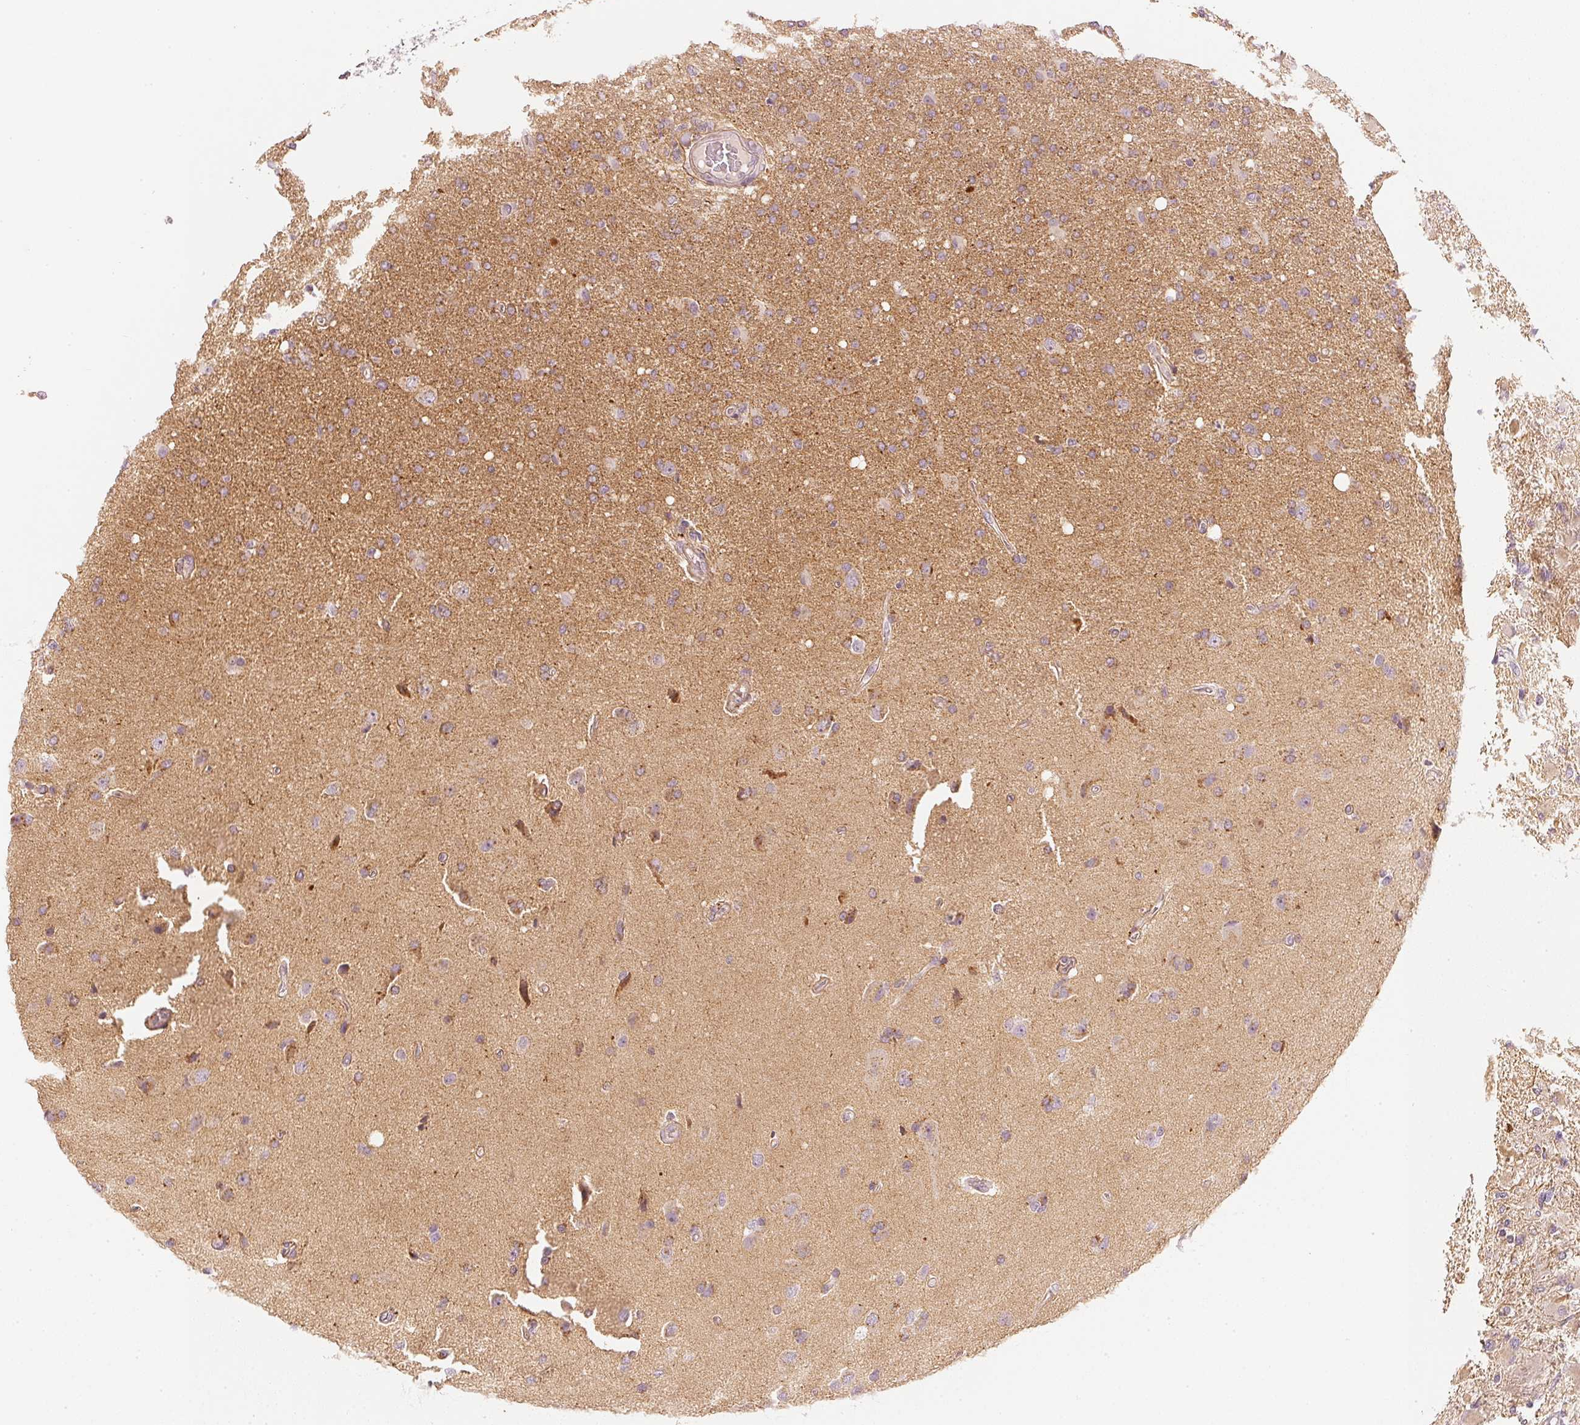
{"staining": {"intensity": "negative", "quantity": "none", "location": "none"}, "tissue": "glioma", "cell_type": "Tumor cells", "image_type": "cancer", "snomed": [{"axis": "morphology", "description": "Glioma, malignant, High grade"}, {"axis": "topography", "description": "Cerebral cortex"}], "caption": "Protein analysis of glioma displays no significant expression in tumor cells.", "gene": "APLP1", "patient": {"sex": "male", "age": 70}}